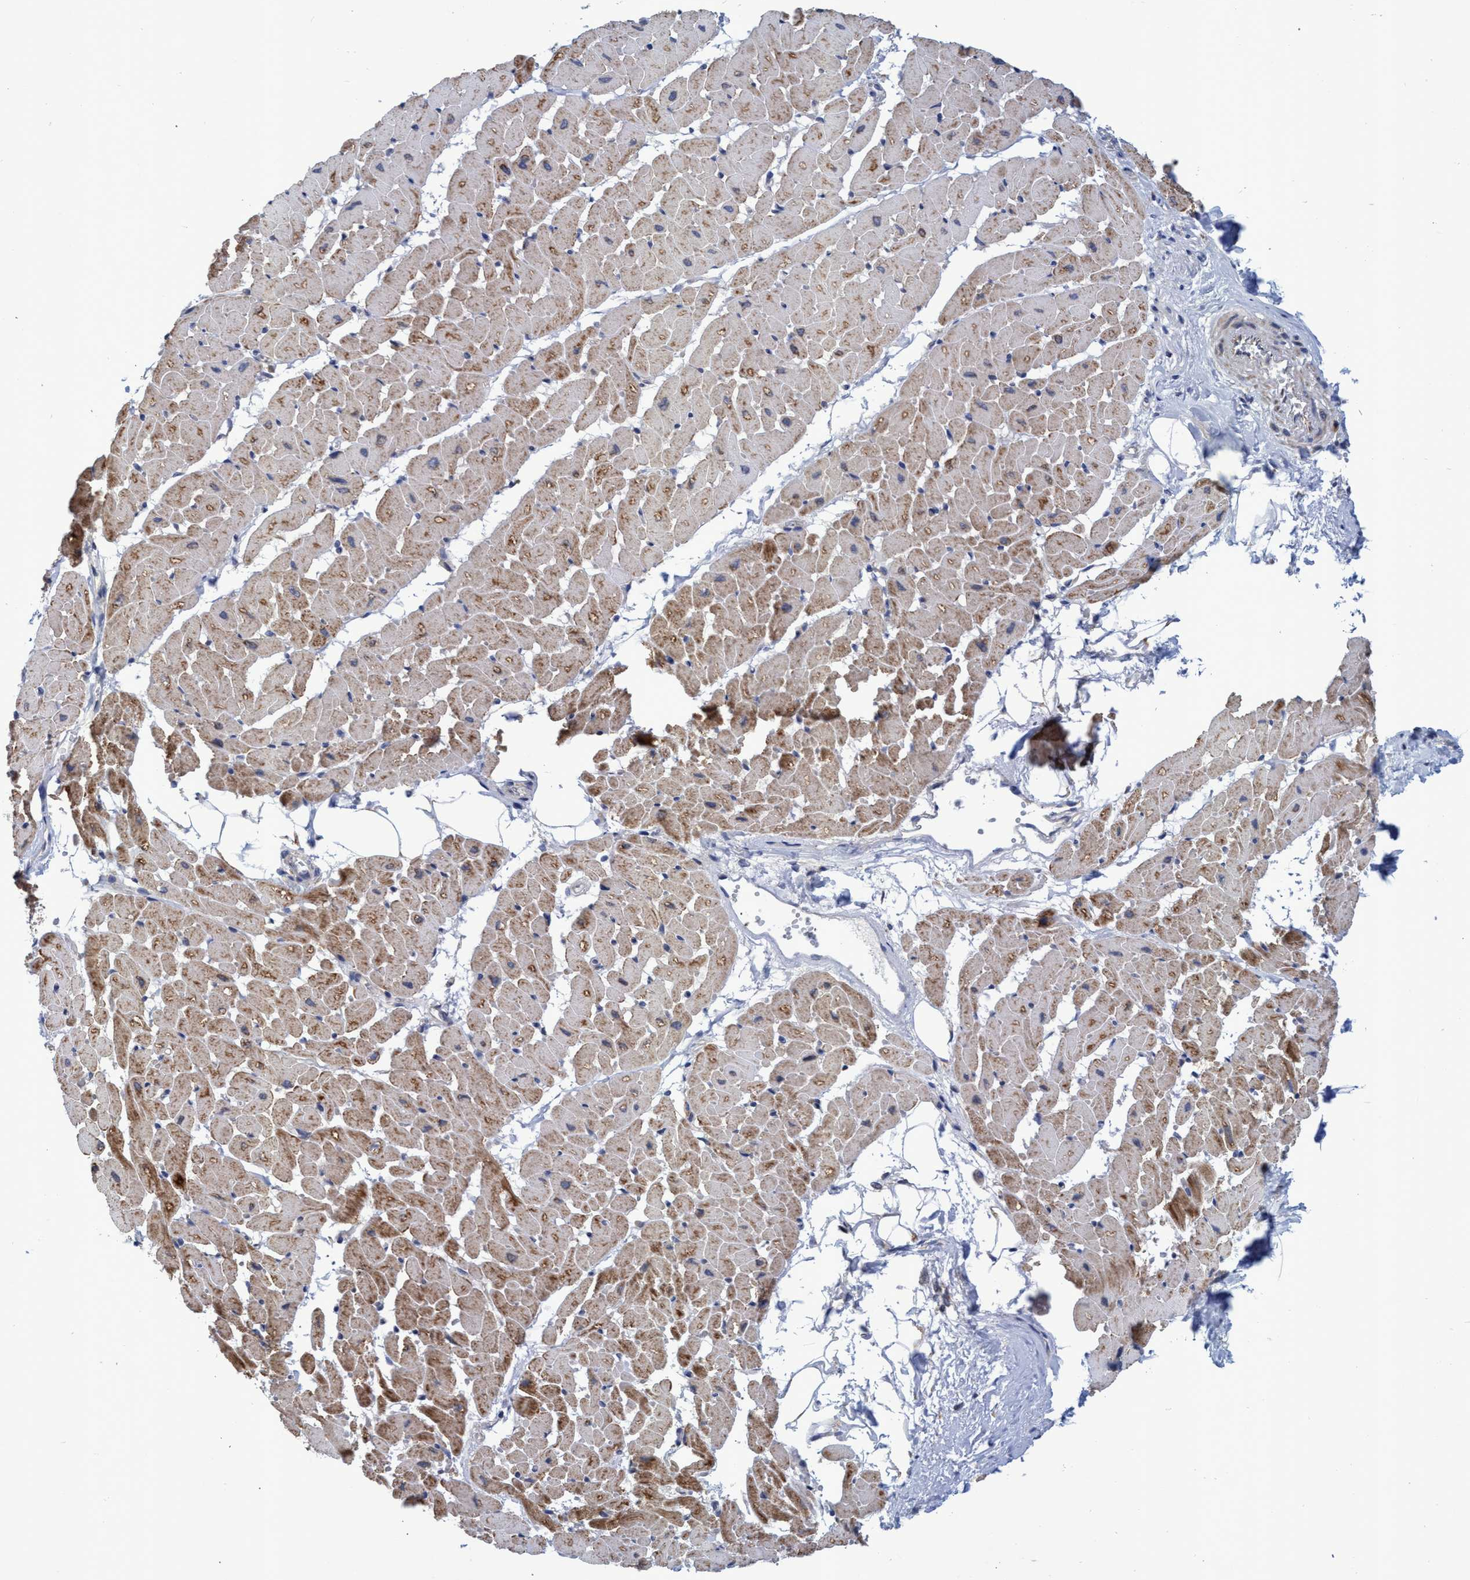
{"staining": {"intensity": "moderate", "quantity": ">75%", "location": "cytoplasmic/membranous"}, "tissue": "heart muscle", "cell_type": "Cardiomyocytes", "image_type": "normal", "snomed": [{"axis": "morphology", "description": "Normal tissue, NOS"}, {"axis": "topography", "description": "Heart"}], "caption": "Protein analysis of benign heart muscle demonstrates moderate cytoplasmic/membranous positivity in approximately >75% of cardiomyocytes. The protein of interest is shown in brown color, while the nuclei are stained blue.", "gene": "NAT16", "patient": {"sex": "female", "age": 19}}